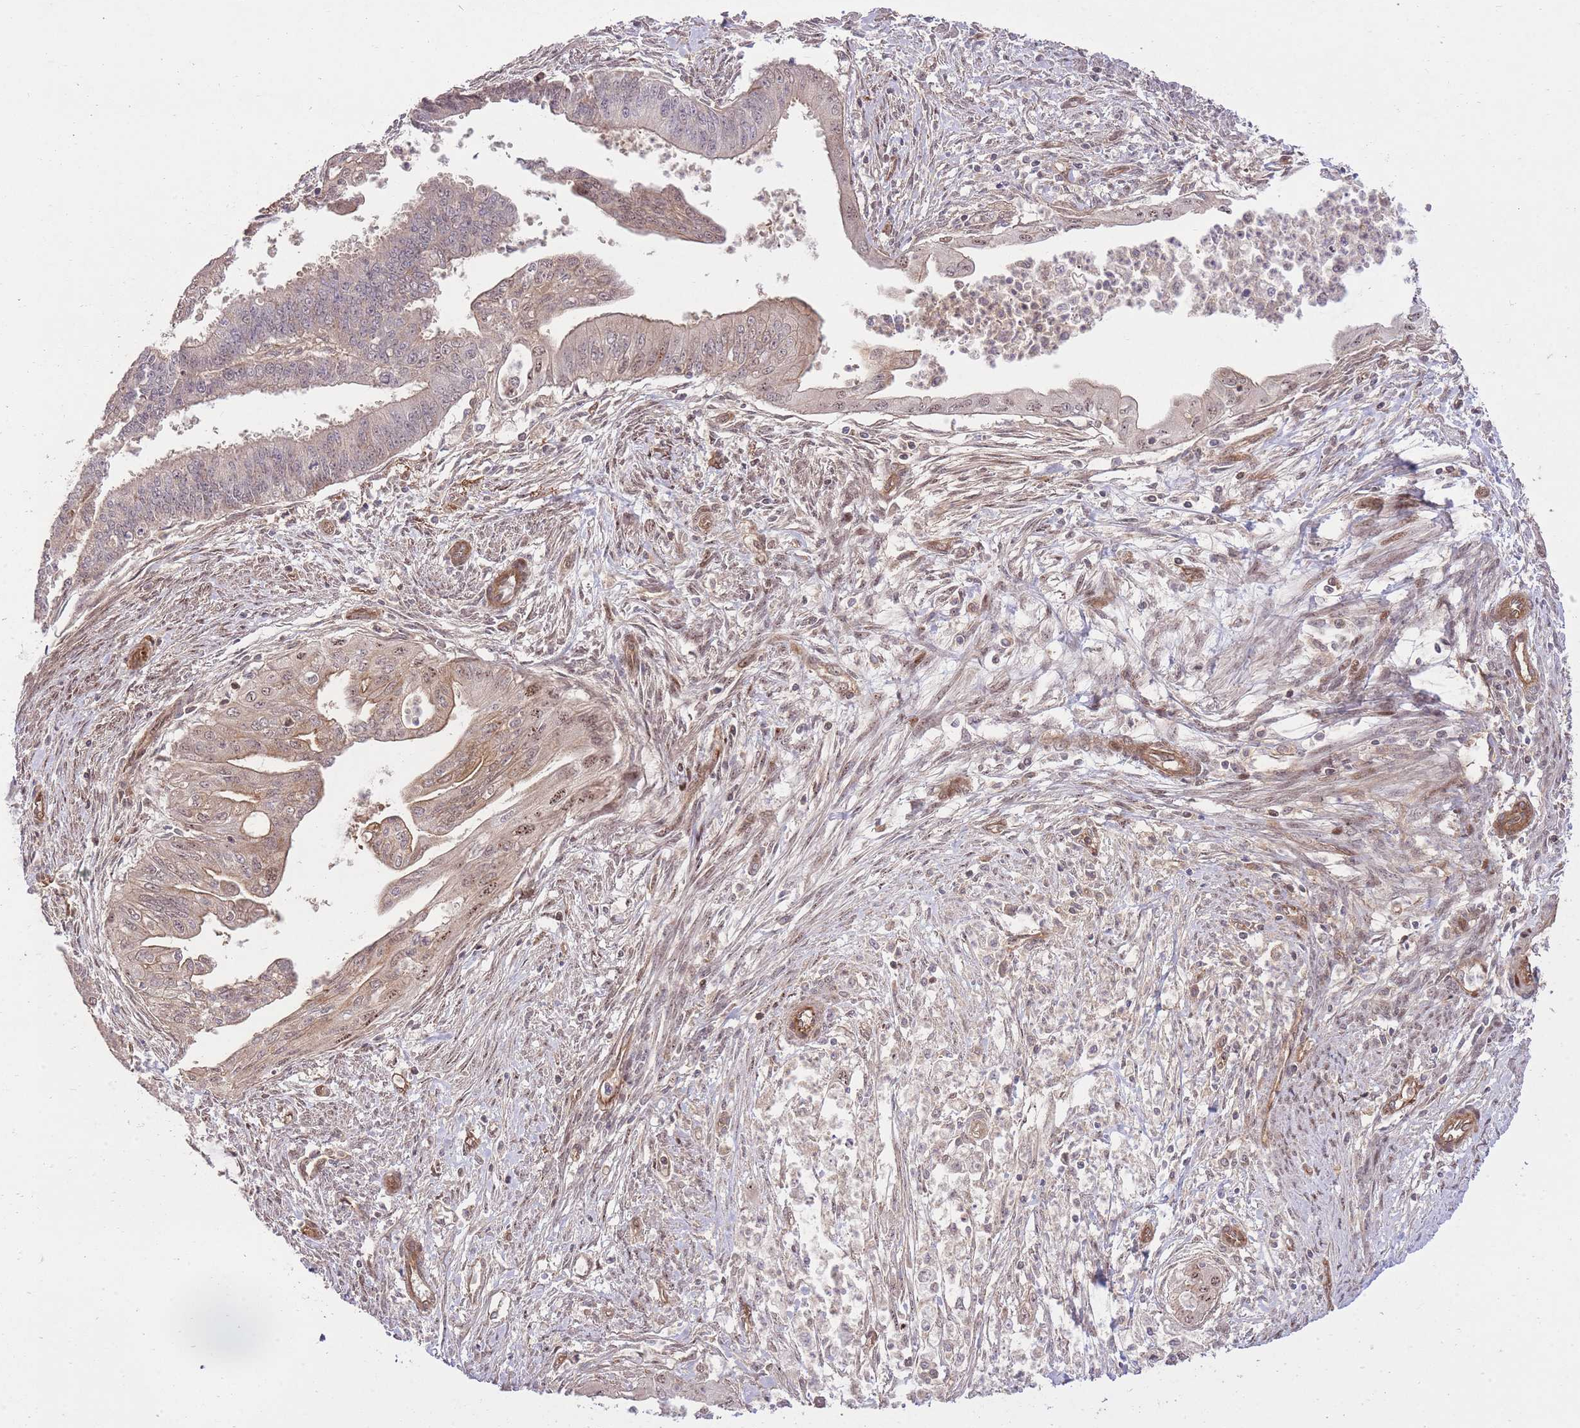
{"staining": {"intensity": "weak", "quantity": "25%-75%", "location": "cytoplasmic/membranous,nuclear"}, "tissue": "endometrial cancer", "cell_type": "Tumor cells", "image_type": "cancer", "snomed": [{"axis": "morphology", "description": "Adenocarcinoma, NOS"}, {"axis": "topography", "description": "Endometrium"}], "caption": "Weak cytoplasmic/membranous and nuclear positivity for a protein is appreciated in about 25%-75% of tumor cells of endometrial adenocarcinoma using immunohistochemistry (IHC).", "gene": "PLD1", "patient": {"sex": "female", "age": 73}}